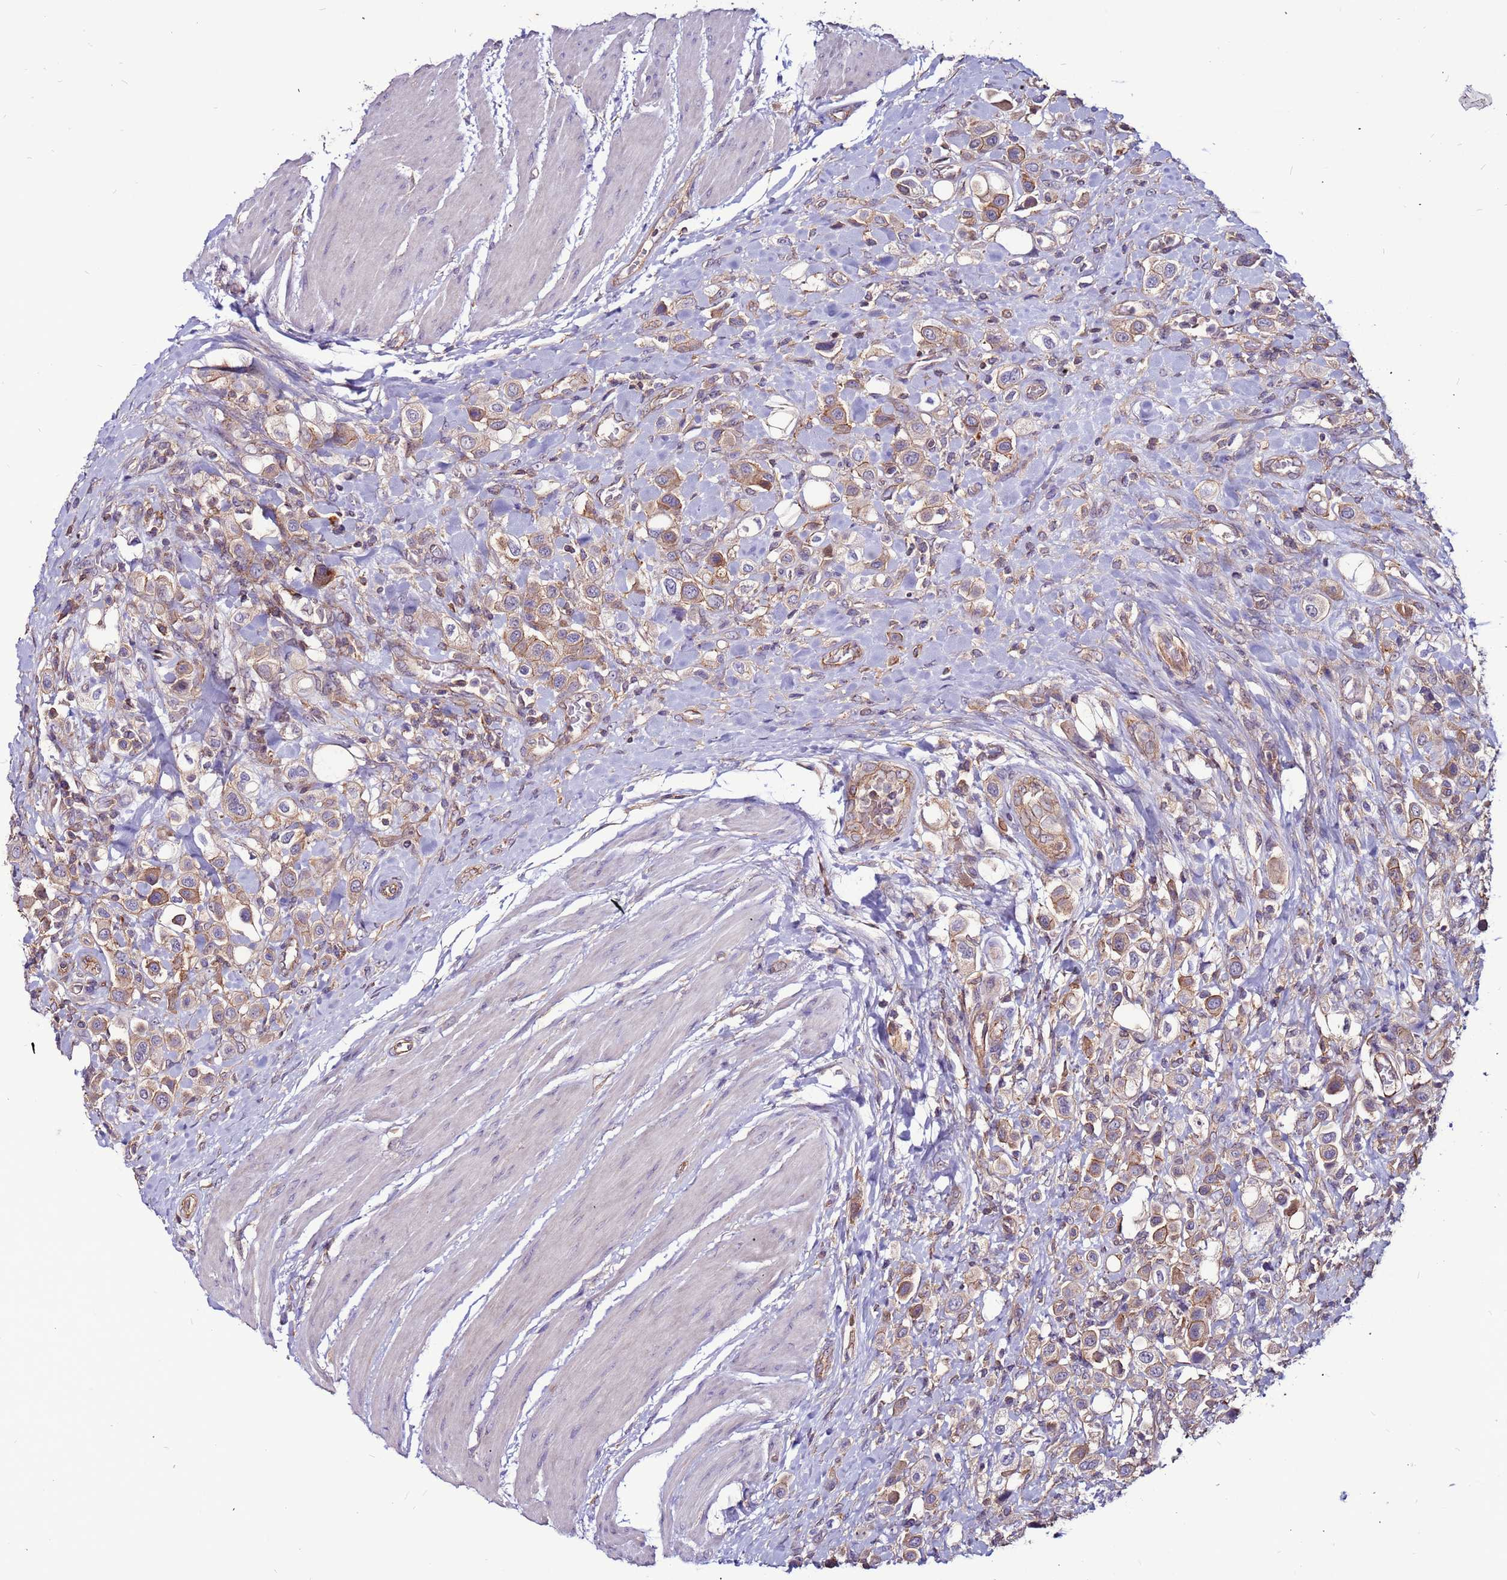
{"staining": {"intensity": "moderate", "quantity": ">75%", "location": "cytoplasmic/membranous"}, "tissue": "urothelial cancer", "cell_type": "Tumor cells", "image_type": "cancer", "snomed": [{"axis": "morphology", "description": "Urothelial carcinoma, High grade"}, {"axis": "topography", "description": "Urinary bladder"}], "caption": "Urothelial cancer tissue demonstrates moderate cytoplasmic/membranous expression in approximately >75% of tumor cells, visualized by immunohistochemistry.", "gene": "NRN1L", "patient": {"sex": "male", "age": 50}}